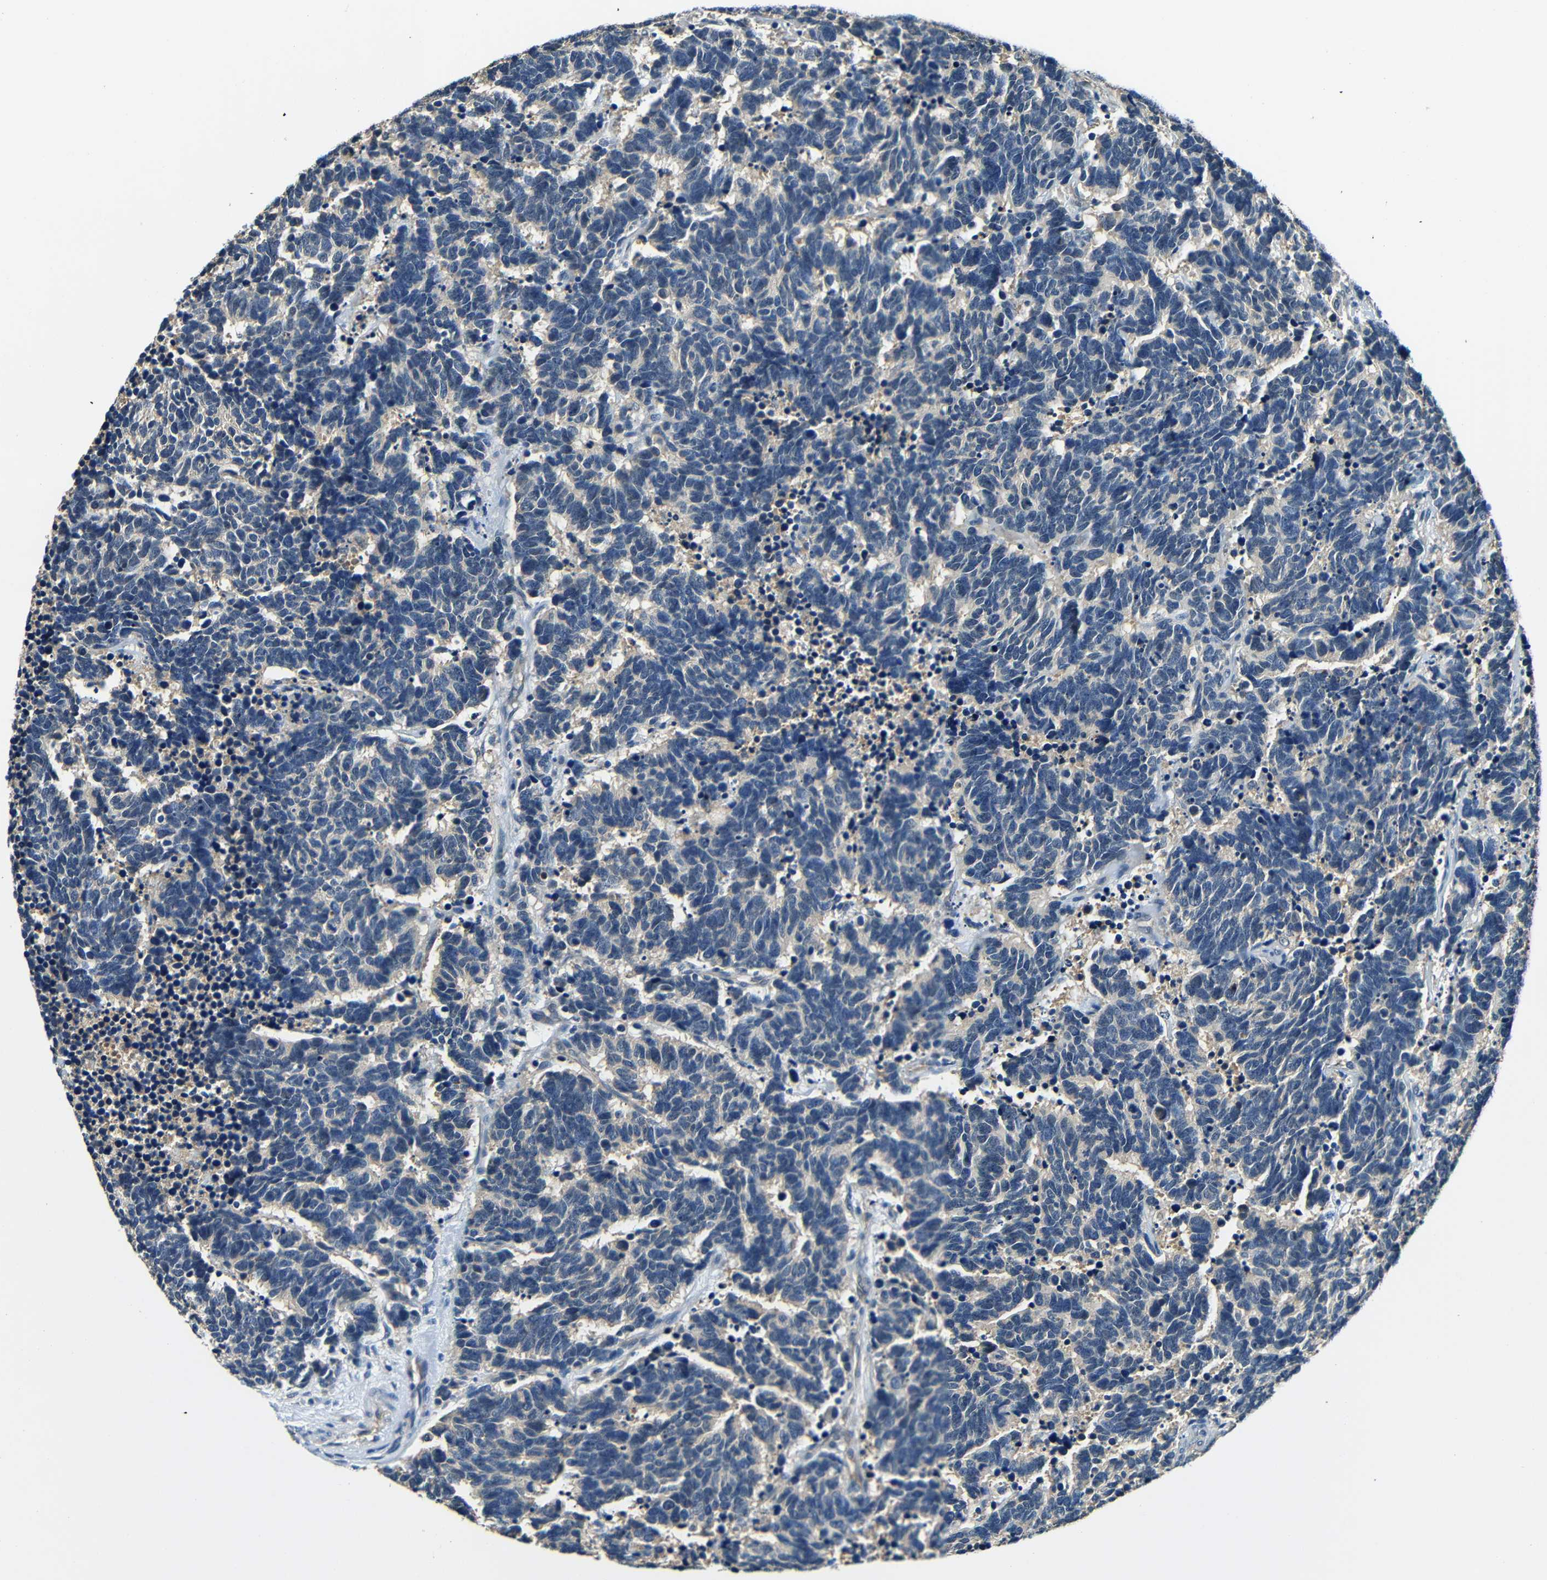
{"staining": {"intensity": "negative", "quantity": "none", "location": "none"}, "tissue": "carcinoid", "cell_type": "Tumor cells", "image_type": "cancer", "snomed": [{"axis": "morphology", "description": "Carcinoma, NOS"}, {"axis": "morphology", "description": "Carcinoid, malignant, NOS"}, {"axis": "topography", "description": "Urinary bladder"}], "caption": "Carcinoid stained for a protein using IHC demonstrates no expression tumor cells.", "gene": "ADAP1", "patient": {"sex": "male", "age": 57}}